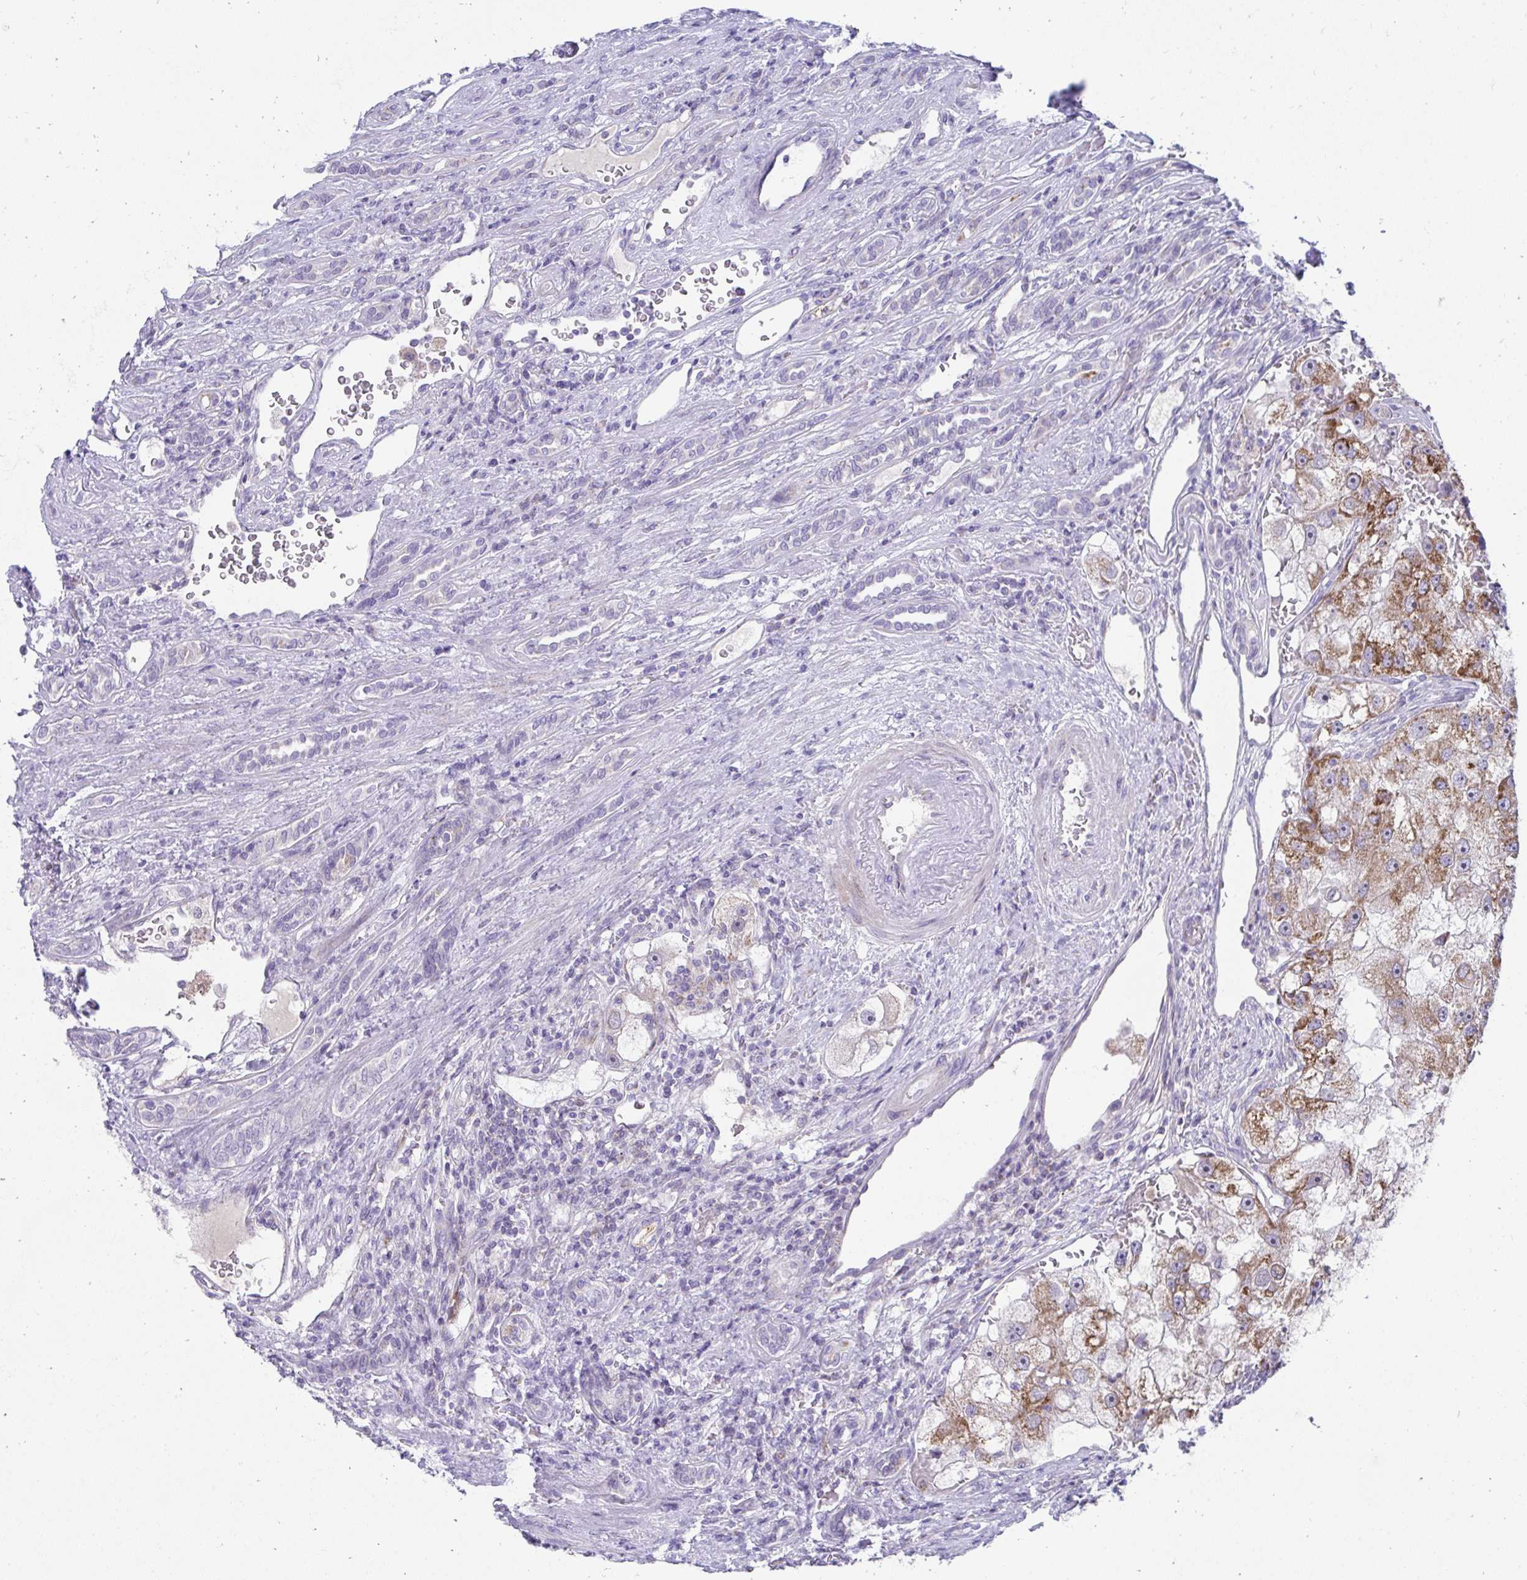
{"staining": {"intensity": "moderate", "quantity": ">75%", "location": "cytoplasmic/membranous"}, "tissue": "renal cancer", "cell_type": "Tumor cells", "image_type": "cancer", "snomed": [{"axis": "morphology", "description": "Adenocarcinoma, NOS"}, {"axis": "topography", "description": "Kidney"}], "caption": "Immunohistochemistry histopathology image of human renal adenocarcinoma stained for a protein (brown), which reveals medium levels of moderate cytoplasmic/membranous staining in approximately >75% of tumor cells.", "gene": "PRRG3", "patient": {"sex": "male", "age": 63}}